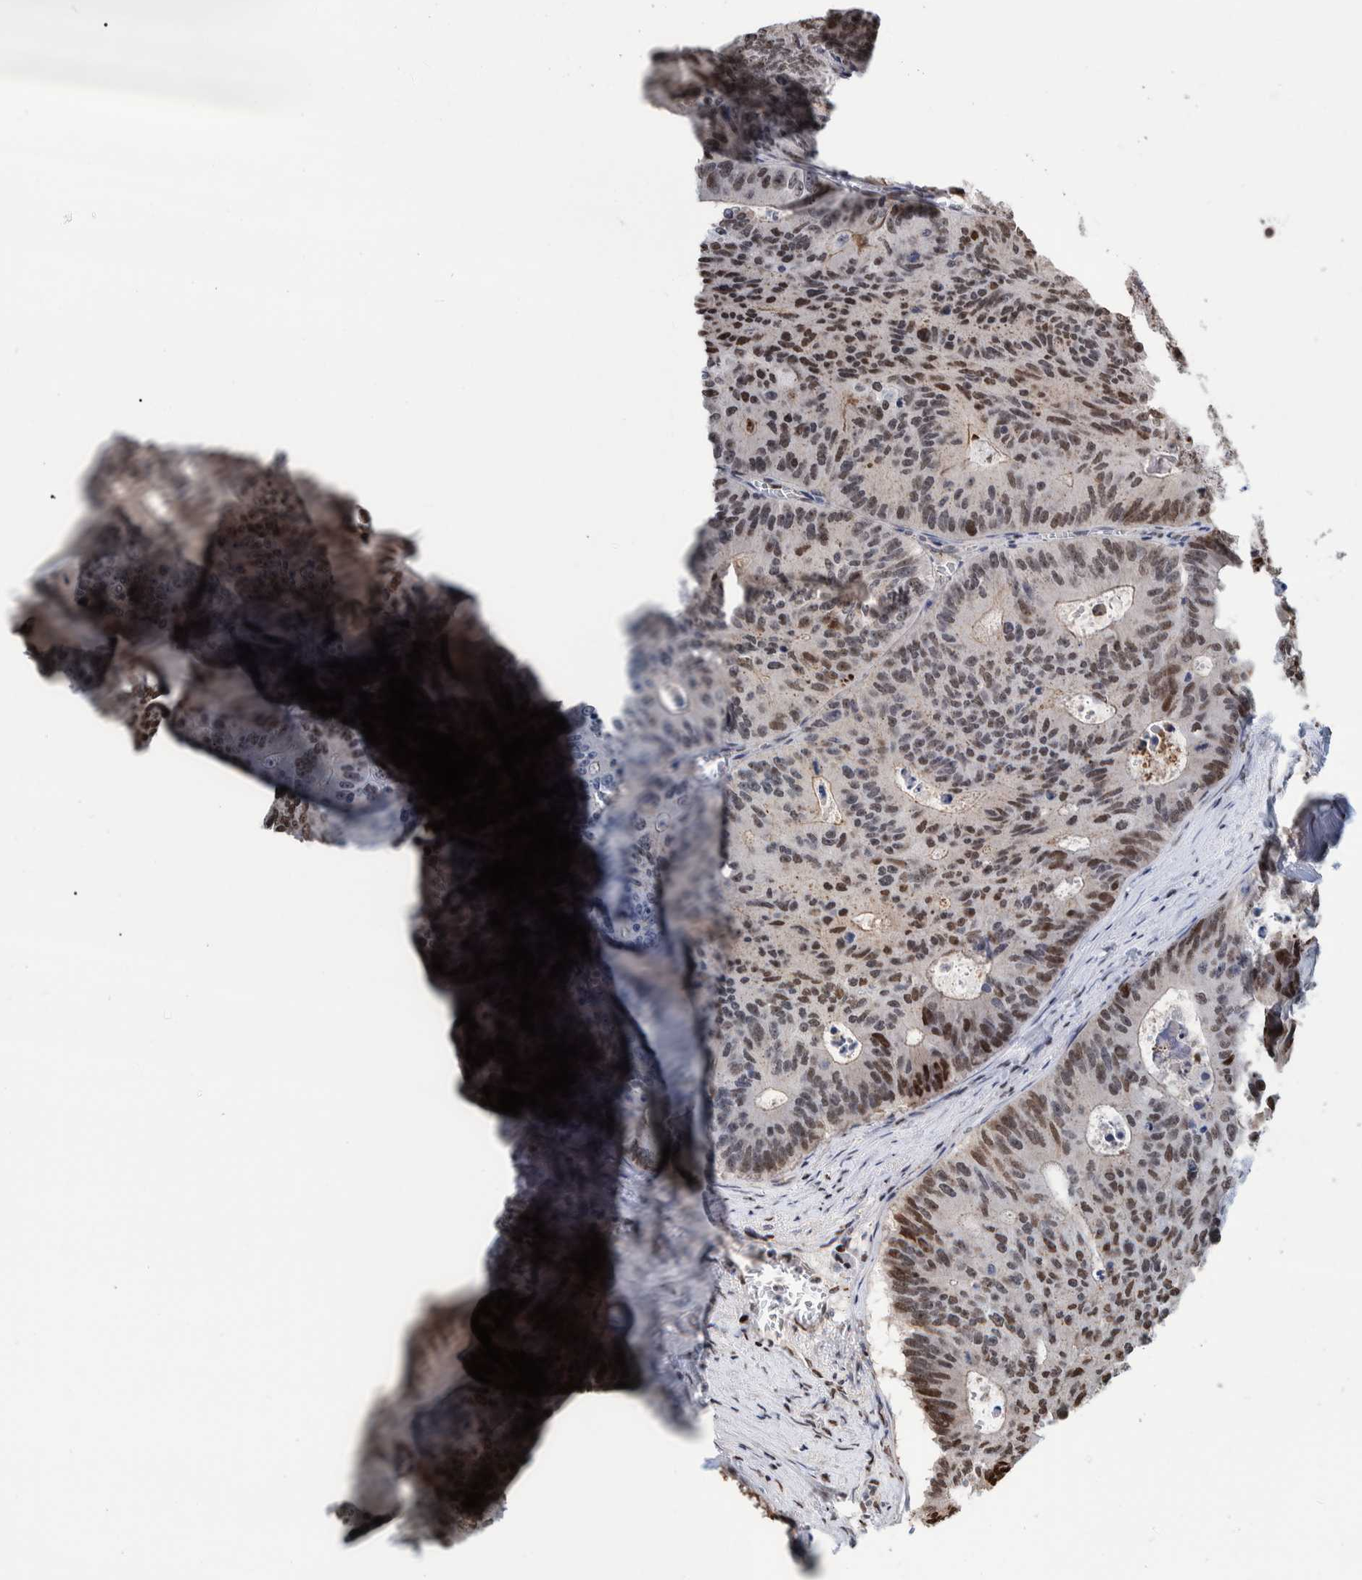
{"staining": {"intensity": "strong", "quantity": "25%-75%", "location": "nuclear"}, "tissue": "colorectal cancer", "cell_type": "Tumor cells", "image_type": "cancer", "snomed": [{"axis": "morphology", "description": "Adenocarcinoma, NOS"}, {"axis": "topography", "description": "Colon"}], "caption": "Adenocarcinoma (colorectal) stained with a protein marker exhibits strong staining in tumor cells.", "gene": "HEATR9", "patient": {"sex": "male", "age": 87}}